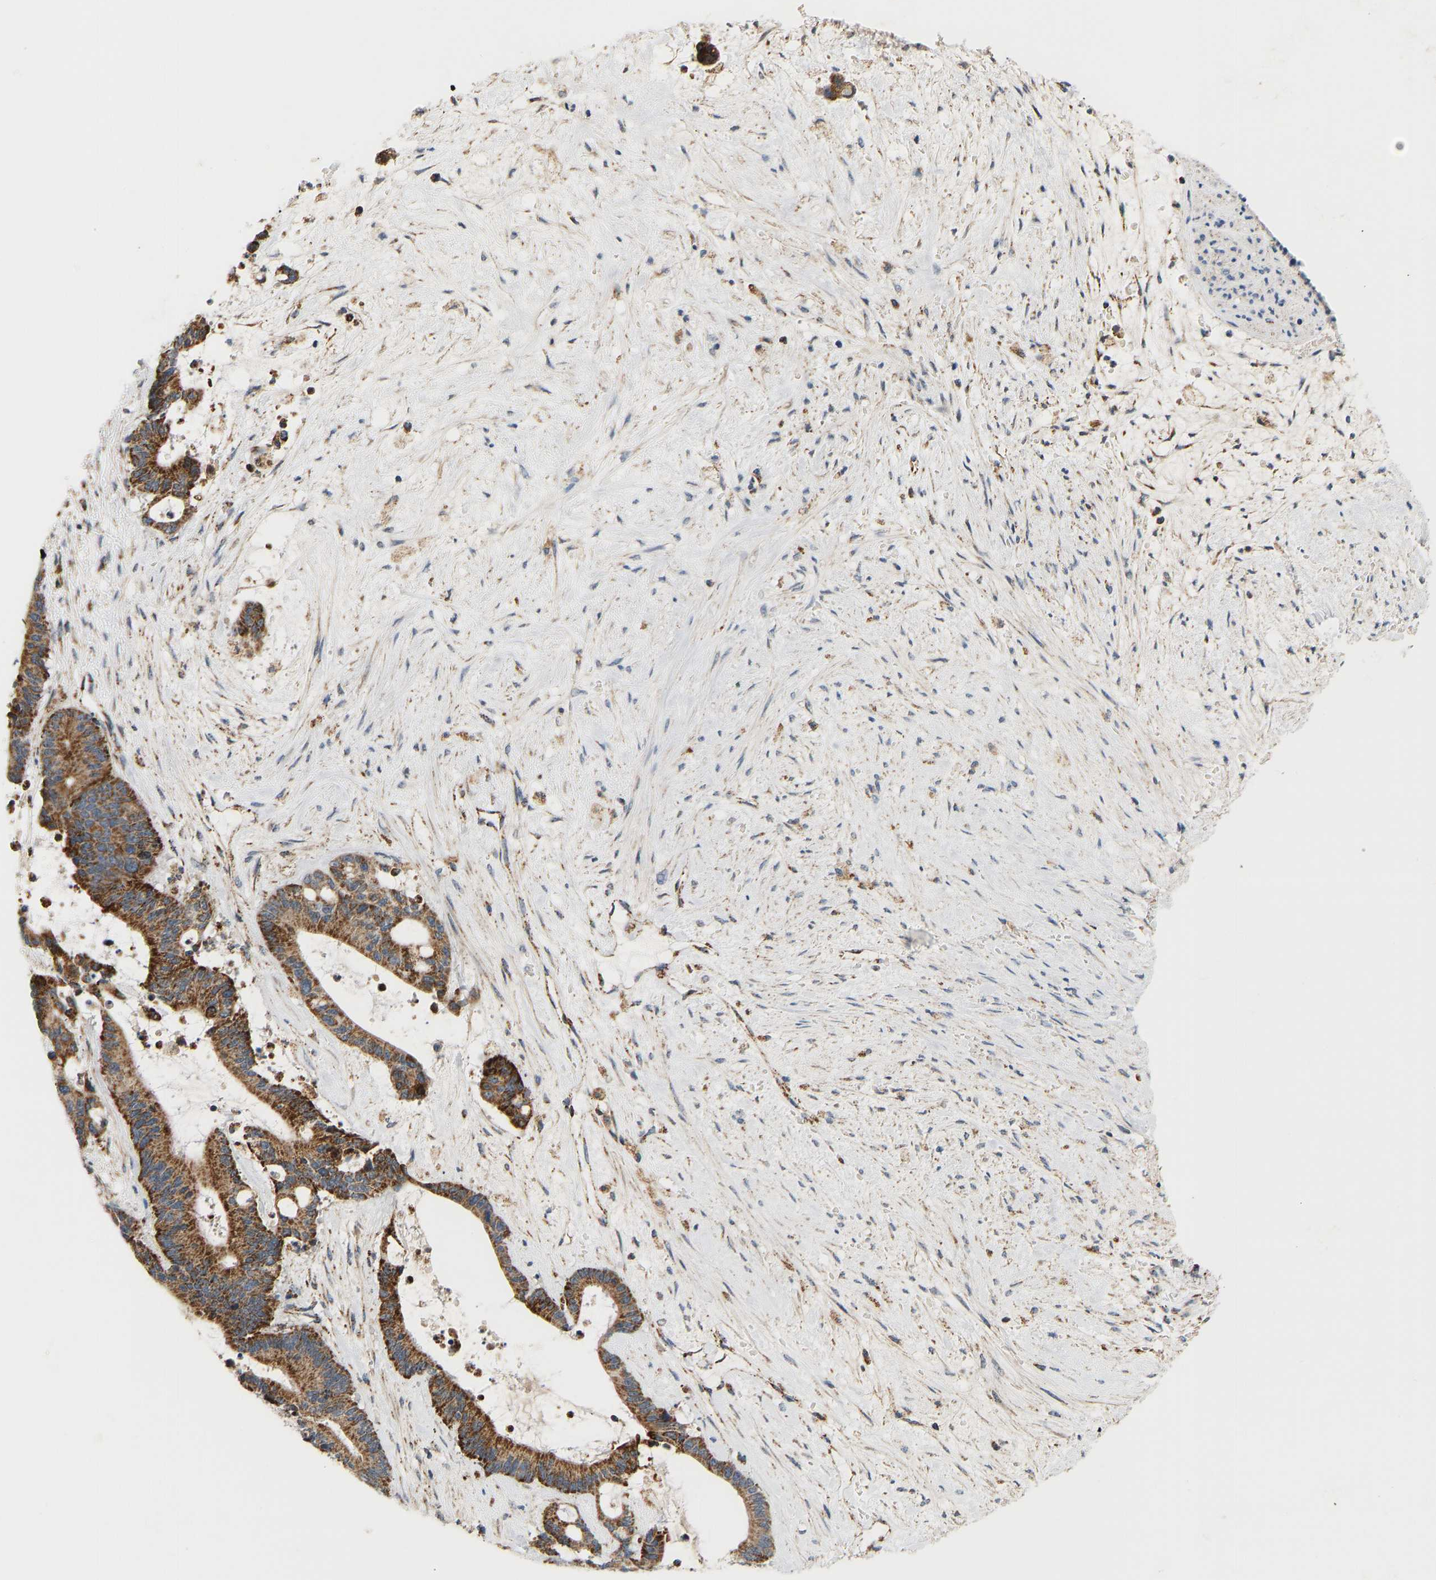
{"staining": {"intensity": "moderate", "quantity": ">75%", "location": "cytoplasmic/membranous"}, "tissue": "liver cancer", "cell_type": "Tumor cells", "image_type": "cancer", "snomed": [{"axis": "morphology", "description": "Normal tissue, NOS"}, {"axis": "morphology", "description": "Cholangiocarcinoma"}, {"axis": "topography", "description": "Liver"}, {"axis": "topography", "description": "Peripheral nerve tissue"}], "caption": "This image demonstrates IHC staining of cholangiocarcinoma (liver), with medium moderate cytoplasmic/membranous staining in about >75% of tumor cells.", "gene": "GPSM2", "patient": {"sex": "female", "age": 73}}